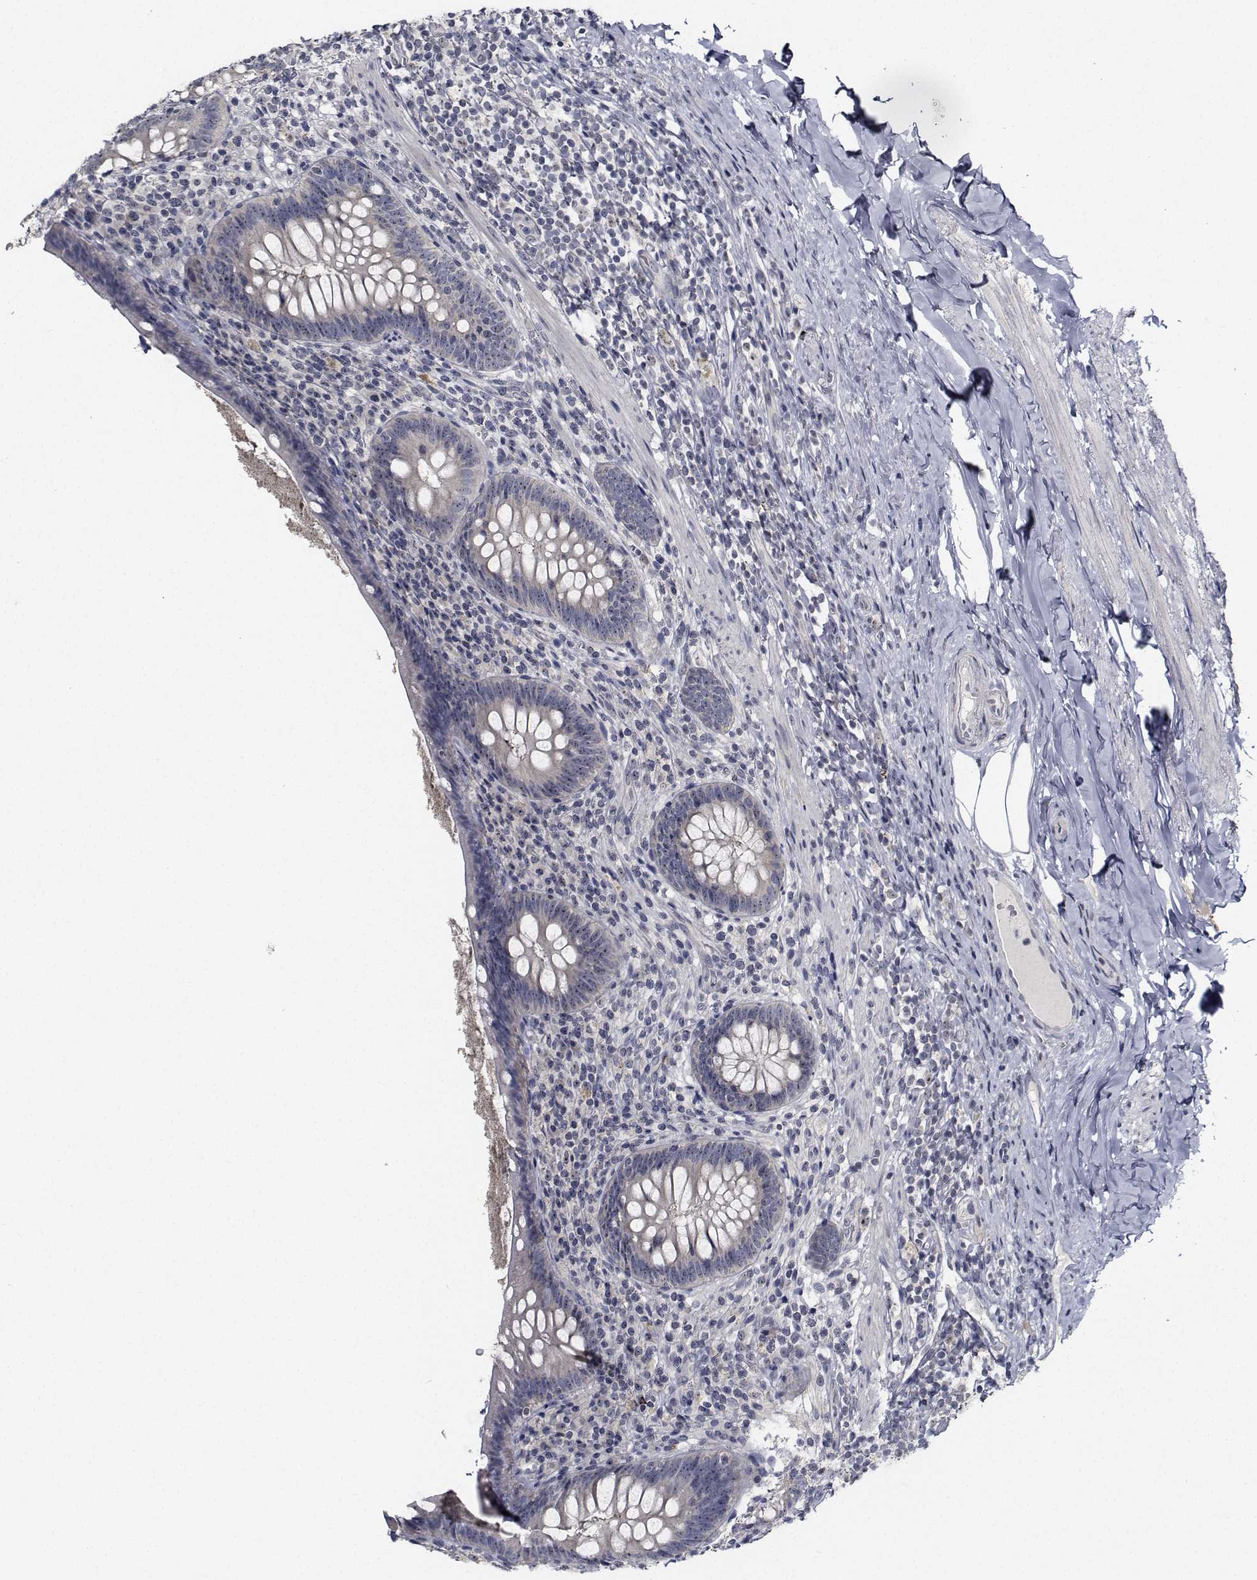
{"staining": {"intensity": "negative", "quantity": "none", "location": "none"}, "tissue": "appendix", "cell_type": "Glandular cells", "image_type": "normal", "snomed": [{"axis": "morphology", "description": "Normal tissue, NOS"}, {"axis": "topography", "description": "Appendix"}], "caption": "DAB immunohistochemical staining of normal appendix shows no significant expression in glandular cells.", "gene": "NVL", "patient": {"sex": "male", "age": 47}}